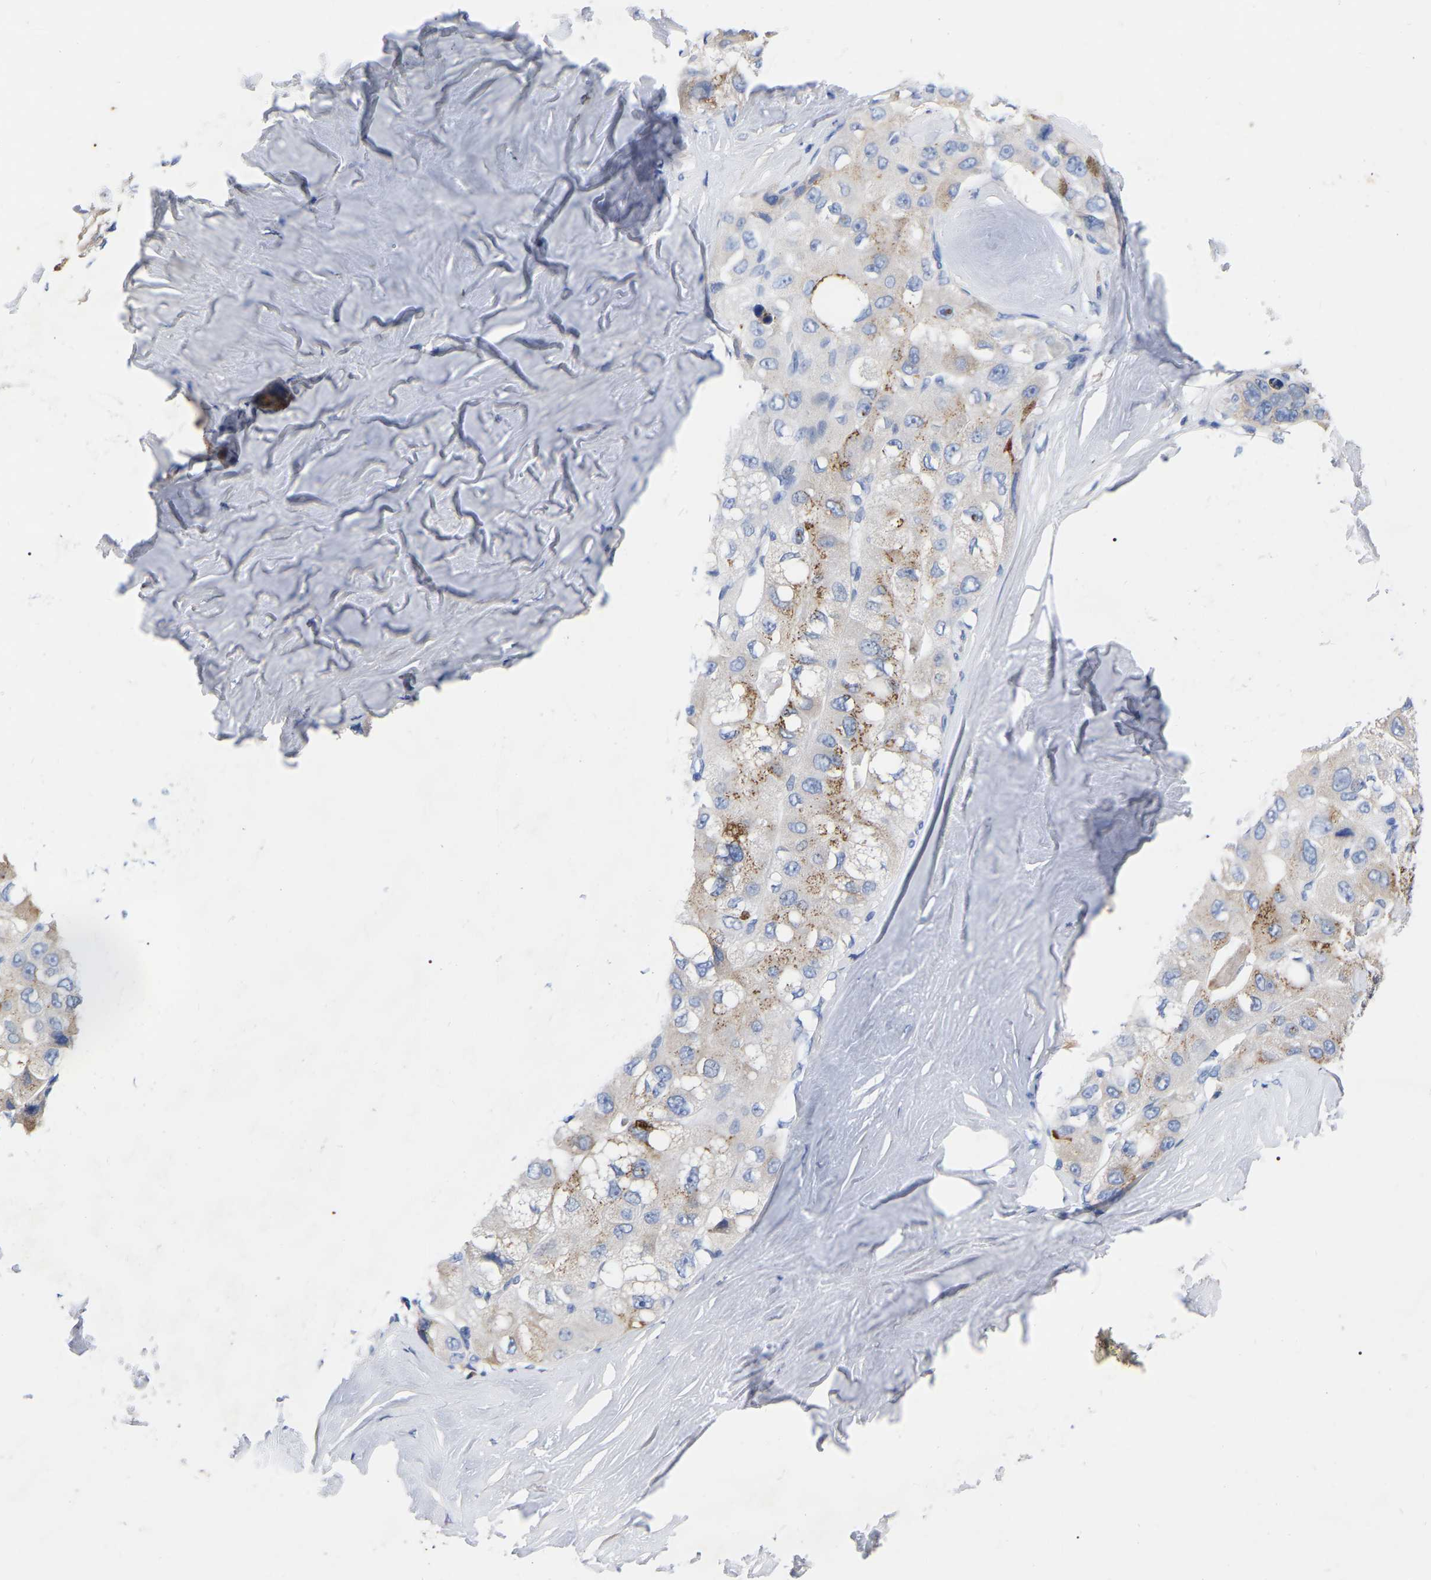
{"staining": {"intensity": "moderate", "quantity": "25%-75%", "location": "cytoplasmic/membranous"}, "tissue": "liver cancer", "cell_type": "Tumor cells", "image_type": "cancer", "snomed": [{"axis": "morphology", "description": "Carcinoma, Hepatocellular, NOS"}, {"axis": "topography", "description": "Liver"}], "caption": "Hepatocellular carcinoma (liver) stained with immunohistochemistry (IHC) demonstrates moderate cytoplasmic/membranous staining in about 25%-75% of tumor cells.", "gene": "STRIP2", "patient": {"sex": "male", "age": 80}}